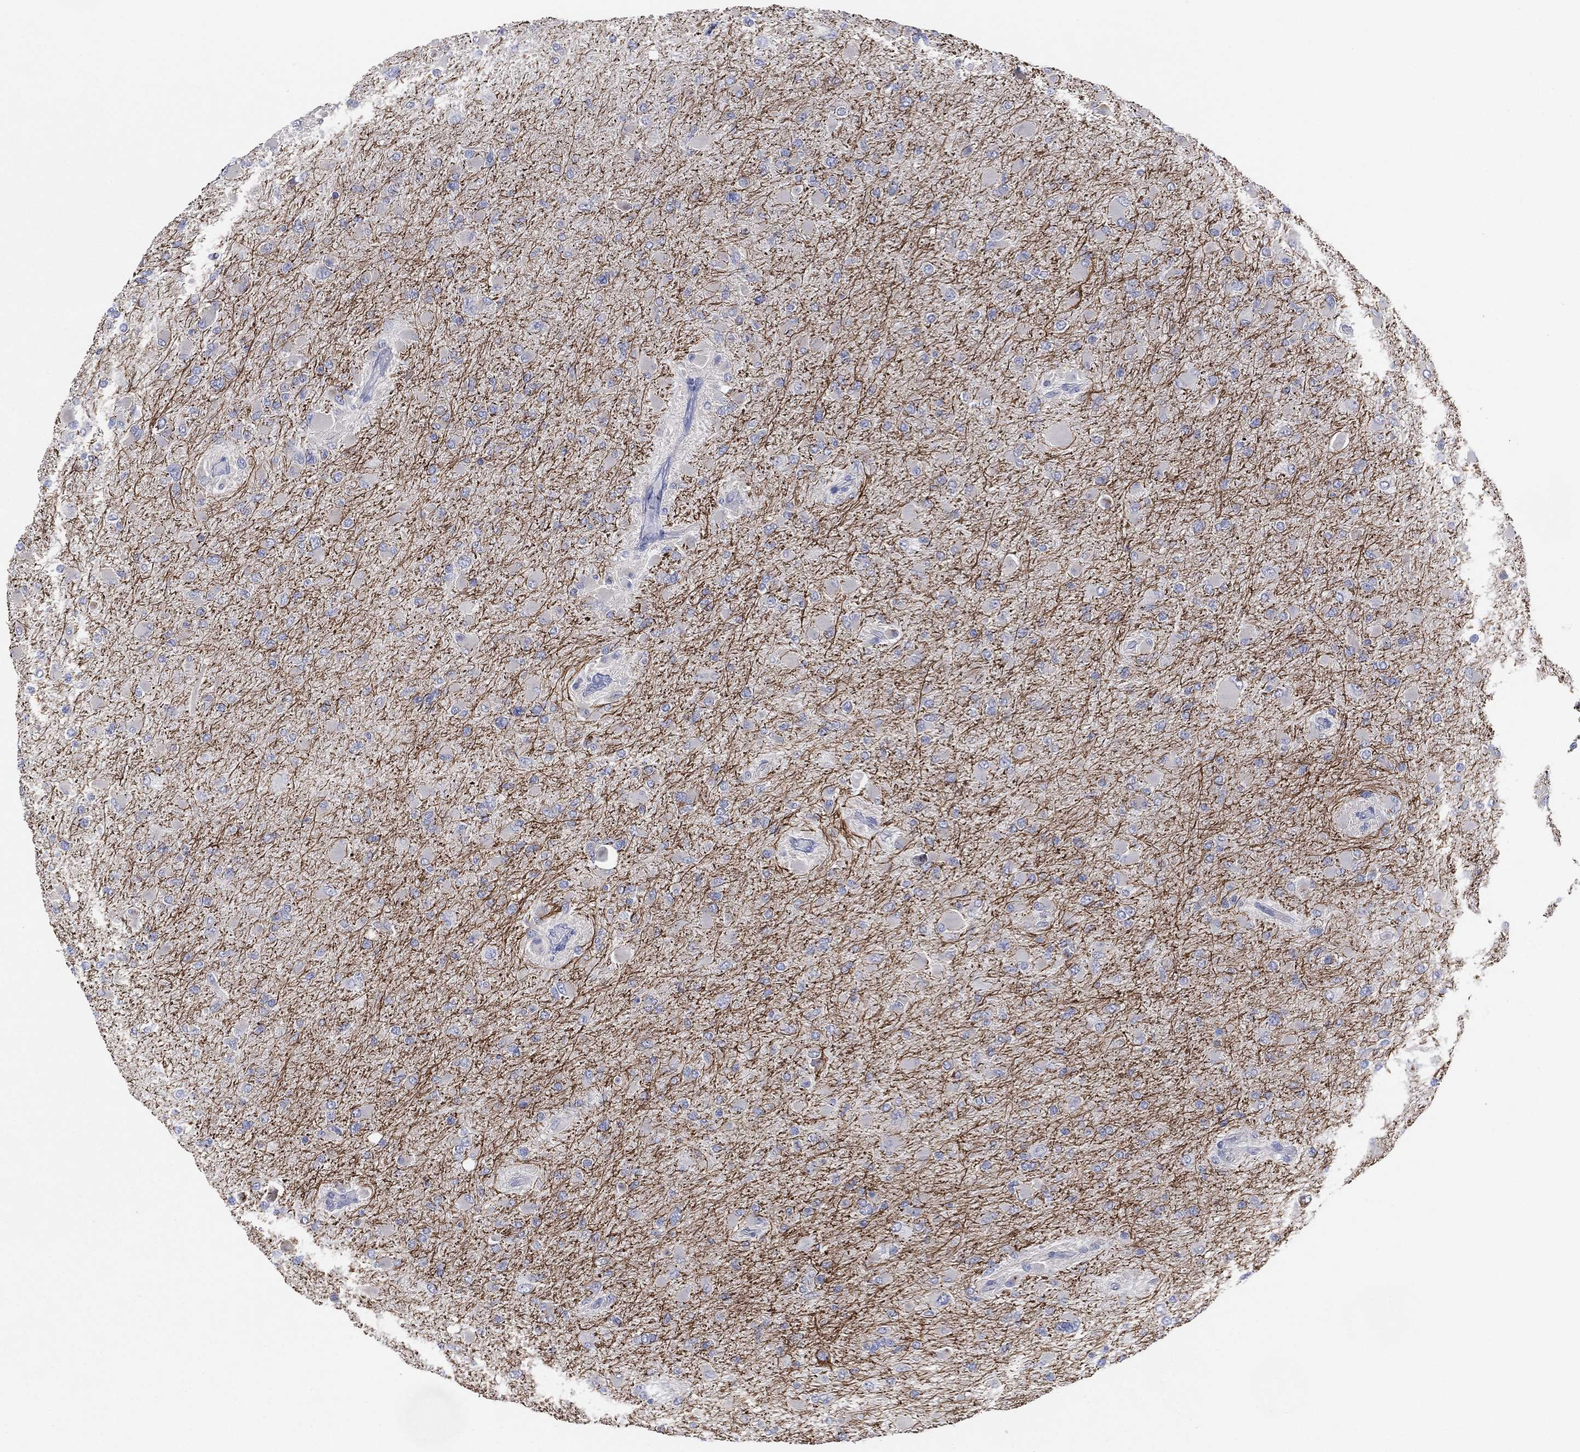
{"staining": {"intensity": "strong", "quantity": "25%-75%", "location": "cytoplasmic/membranous"}, "tissue": "glioma", "cell_type": "Tumor cells", "image_type": "cancer", "snomed": [{"axis": "morphology", "description": "Glioma, malignant, High grade"}, {"axis": "topography", "description": "Cerebral cortex"}], "caption": "Immunohistochemistry histopathology image of neoplastic tissue: human malignant glioma (high-grade) stained using IHC displays high levels of strong protein expression localized specifically in the cytoplasmic/membranous of tumor cells, appearing as a cytoplasmic/membranous brown color.", "gene": "INA", "patient": {"sex": "female", "age": 36}}